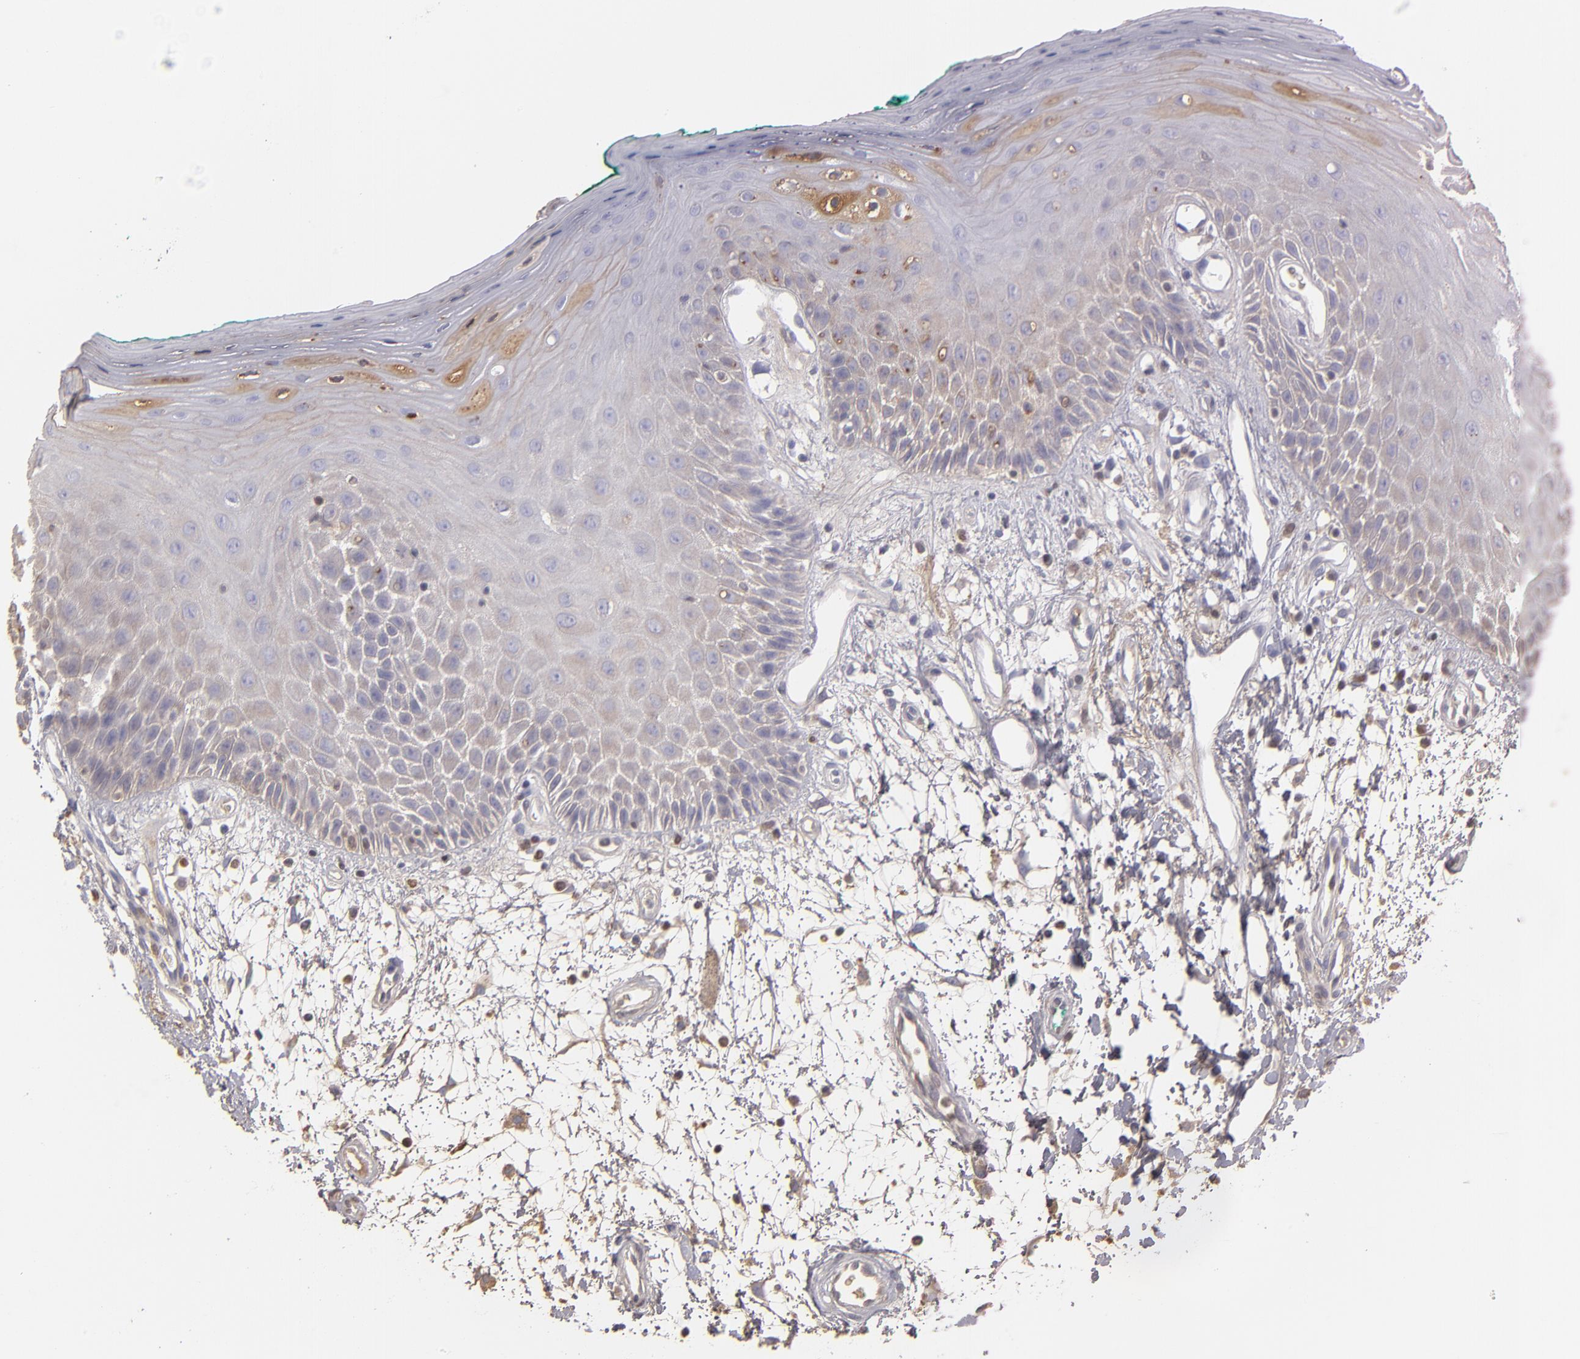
{"staining": {"intensity": "weak", "quantity": "<25%", "location": "cytoplasmic/membranous"}, "tissue": "oral mucosa", "cell_type": "Squamous epithelial cells", "image_type": "normal", "snomed": [{"axis": "morphology", "description": "Normal tissue, NOS"}, {"axis": "morphology", "description": "Squamous cell carcinoma, NOS"}, {"axis": "topography", "description": "Skeletal muscle"}, {"axis": "topography", "description": "Oral tissue"}, {"axis": "topography", "description": "Head-Neck"}], "caption": "This is an immunohistochemistry (IHC) histopathology image of unremarkable human oral mucosa. There is no staining in squamous epithelial cells.", "gene": "SERPINA1", "patient": {"sex": "female", "age": 84}}